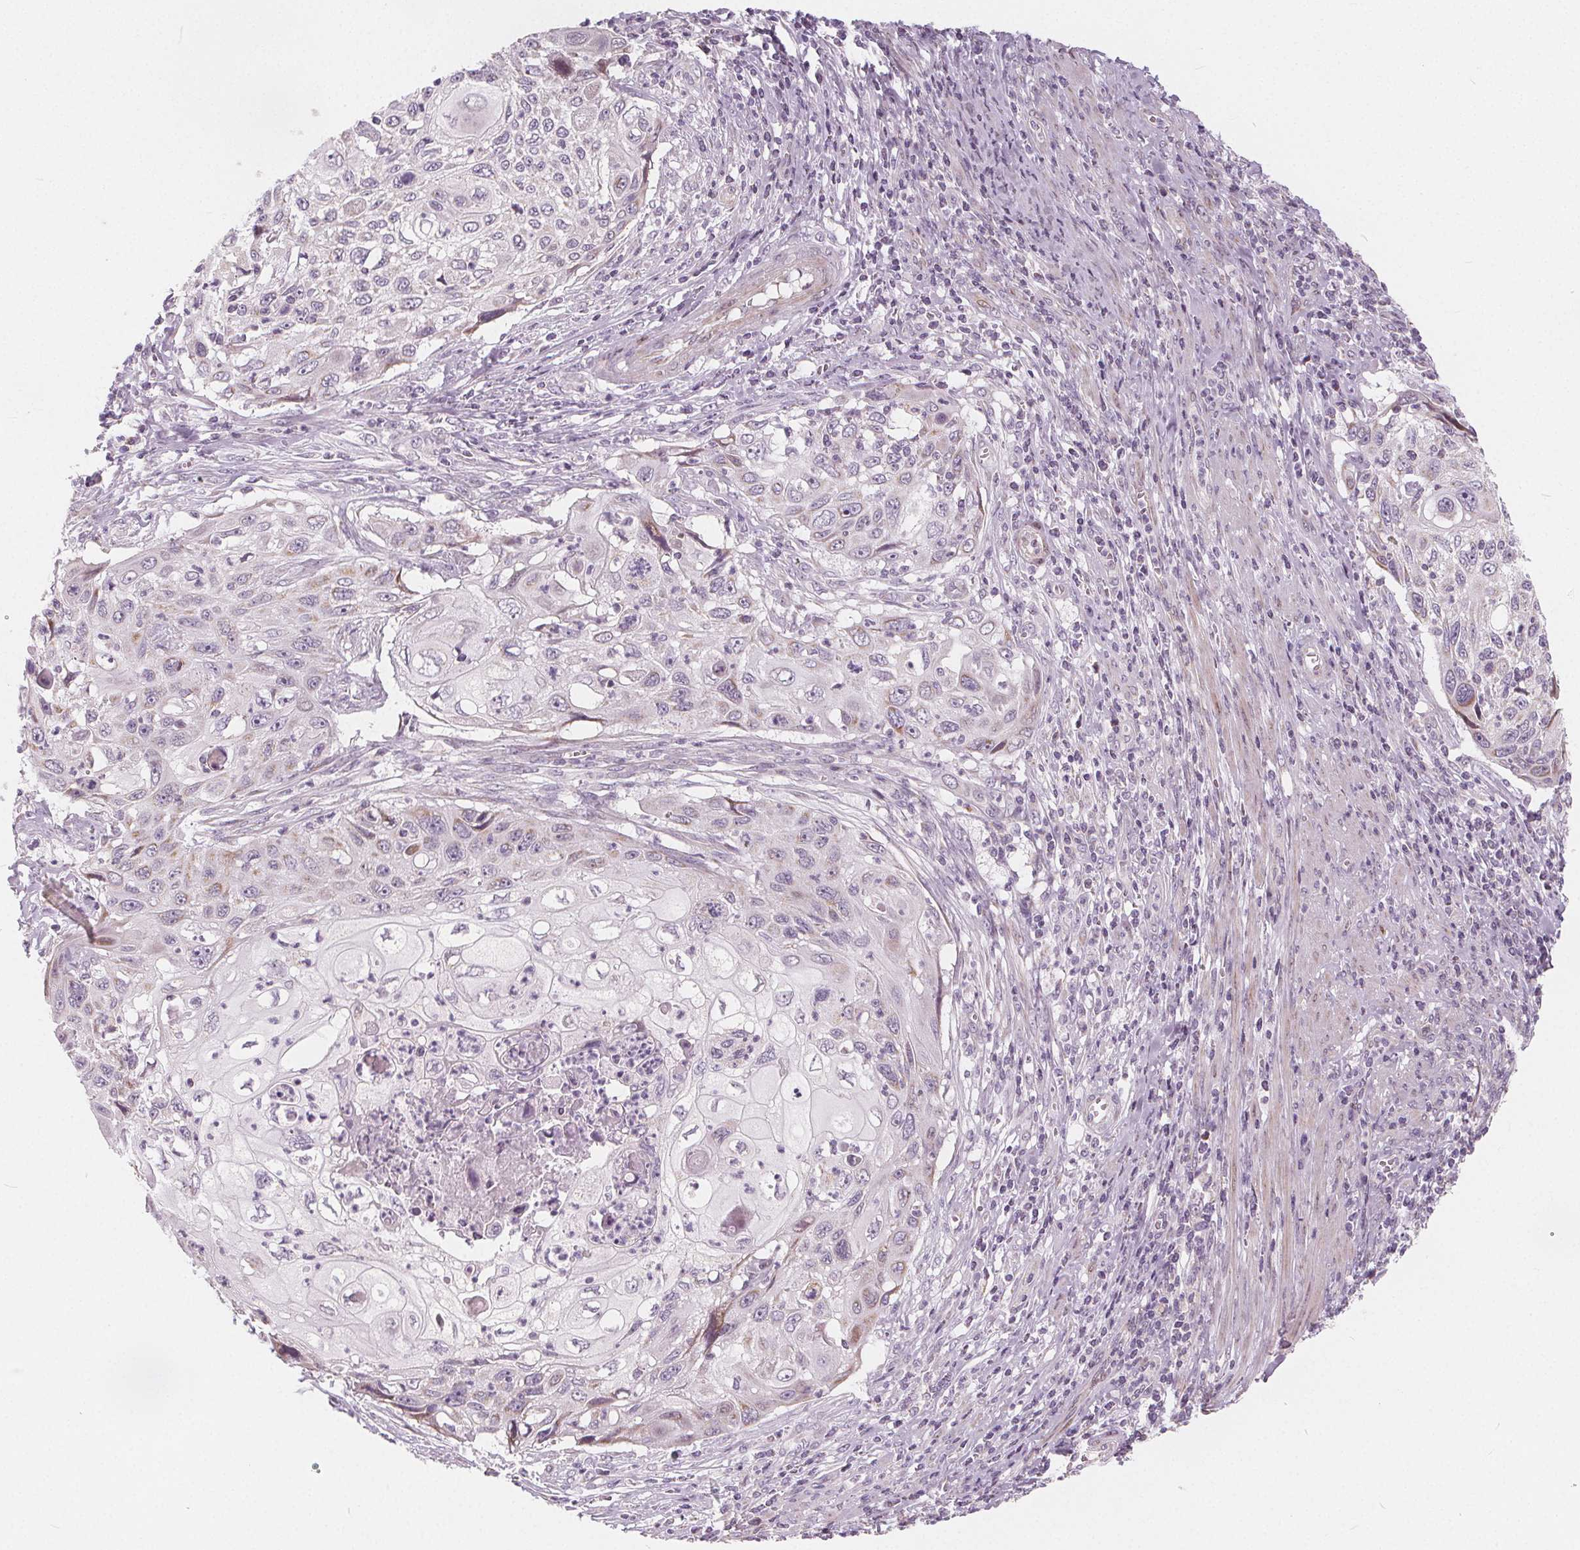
{"staining": {"intensity": "negative", "quantity": "none", "location": "none"}, "tissue": "cervical cancer", "cell_type": "Tumor cells", "image_type": "cancer", "snomed": [{"axis": "morphology", "description": "Squamous cell carcinoma, NOS"}, {"axis": "topography", "description": "Cervix"}], "caption": "Immunohistochemistry (IHC) of human cervical cancer shows no staining in tumor cells.", "gene": "NUP210L", "patient": {"sex": "female", "age": 70}}